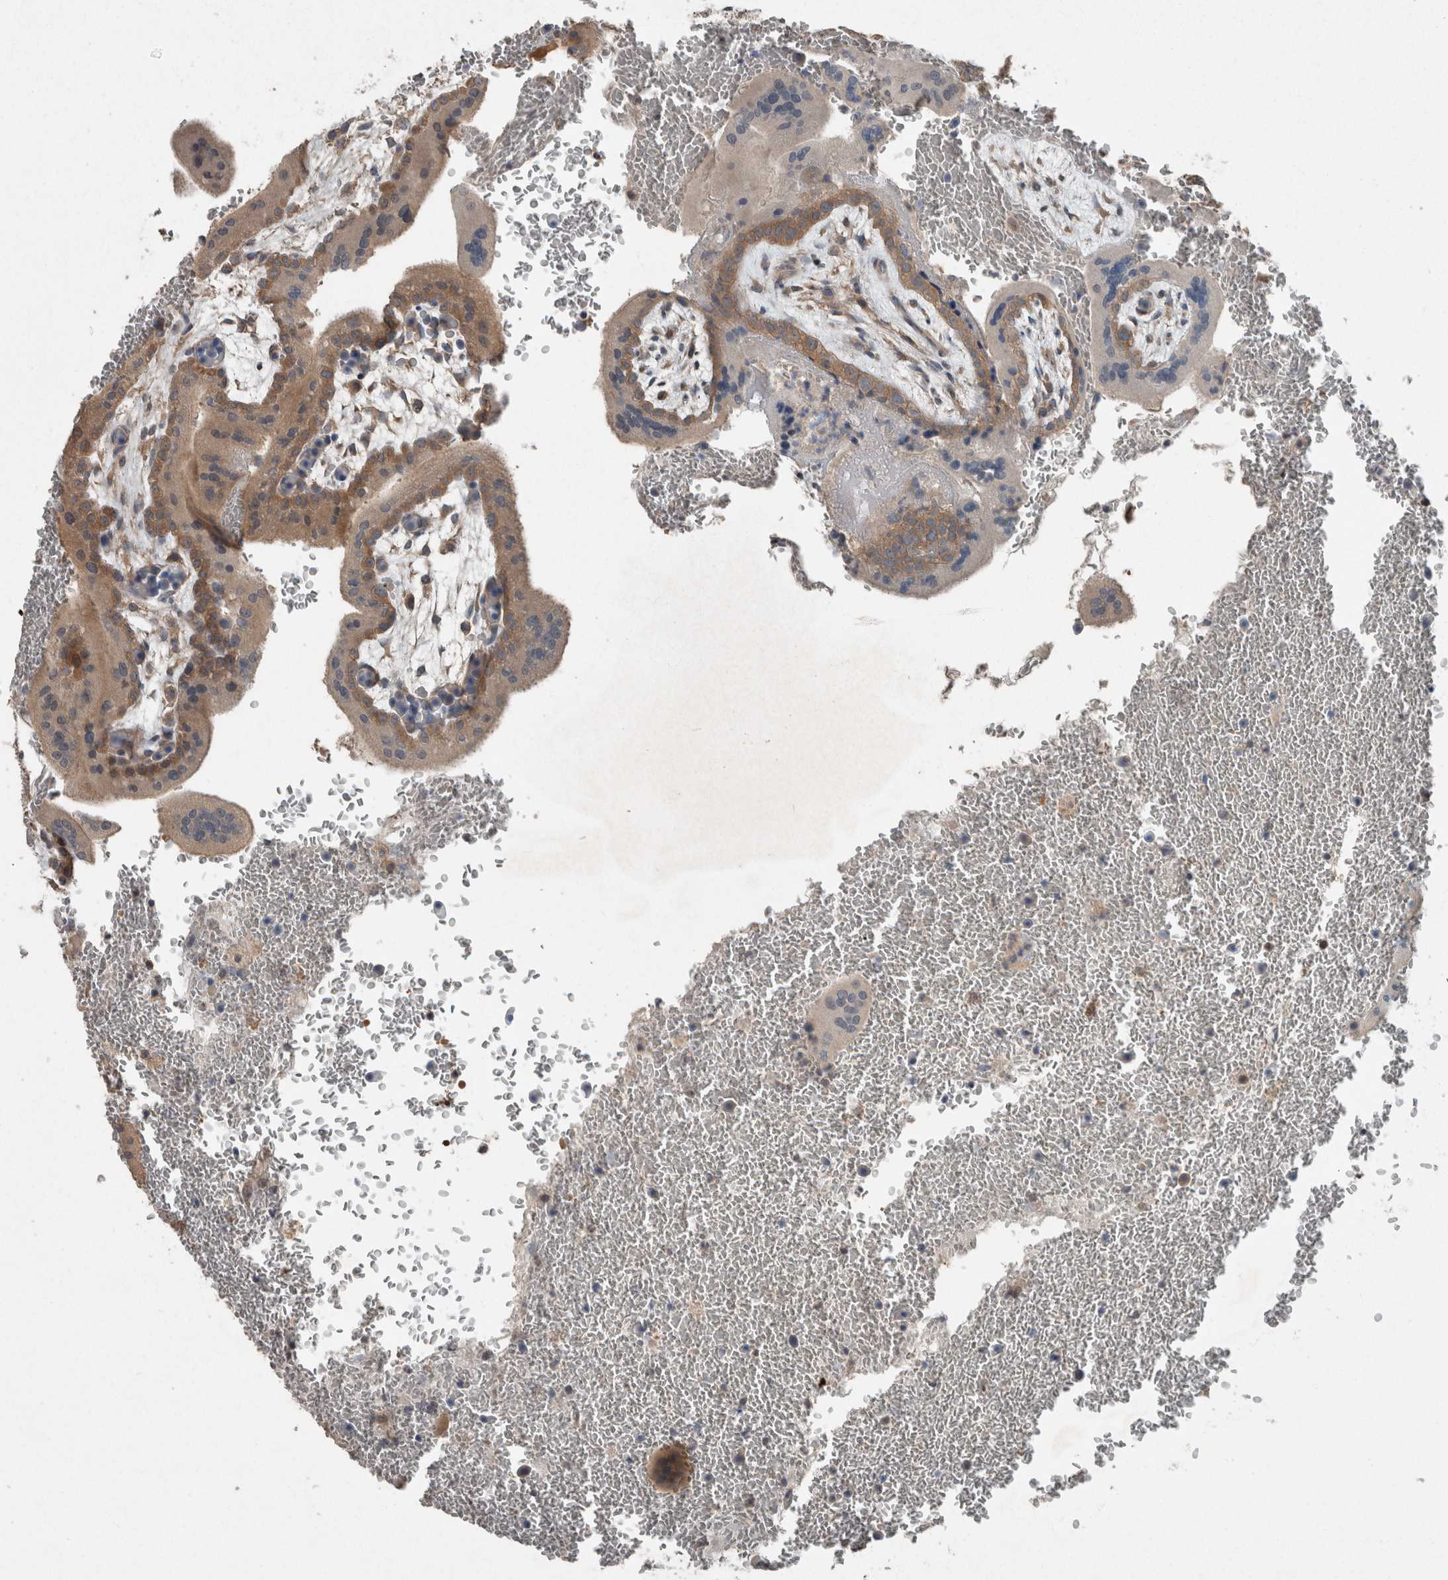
{"staining": {"intensity": "moderate", "quantity": ">75%", "location": "cytoplasmic/membranous"}, "tissue": "placenta", "cell_type": "Trophoblastic cells", "image_type": "normal", "snomed": [{"axis": "morphology", "description": "Normal tissue, NOS"}, {"axis": "topography", "description": "Placenta"}], "caption": "A micrograph of placenta stained for a protein displays moderate cytoplasmic/membranous brown staining in trophoblastic cells. (DAB IHC with brightfield microscopy, high magnification).", "gene": "KNTC1", "patient": {"sex": "female", "age": 35}}